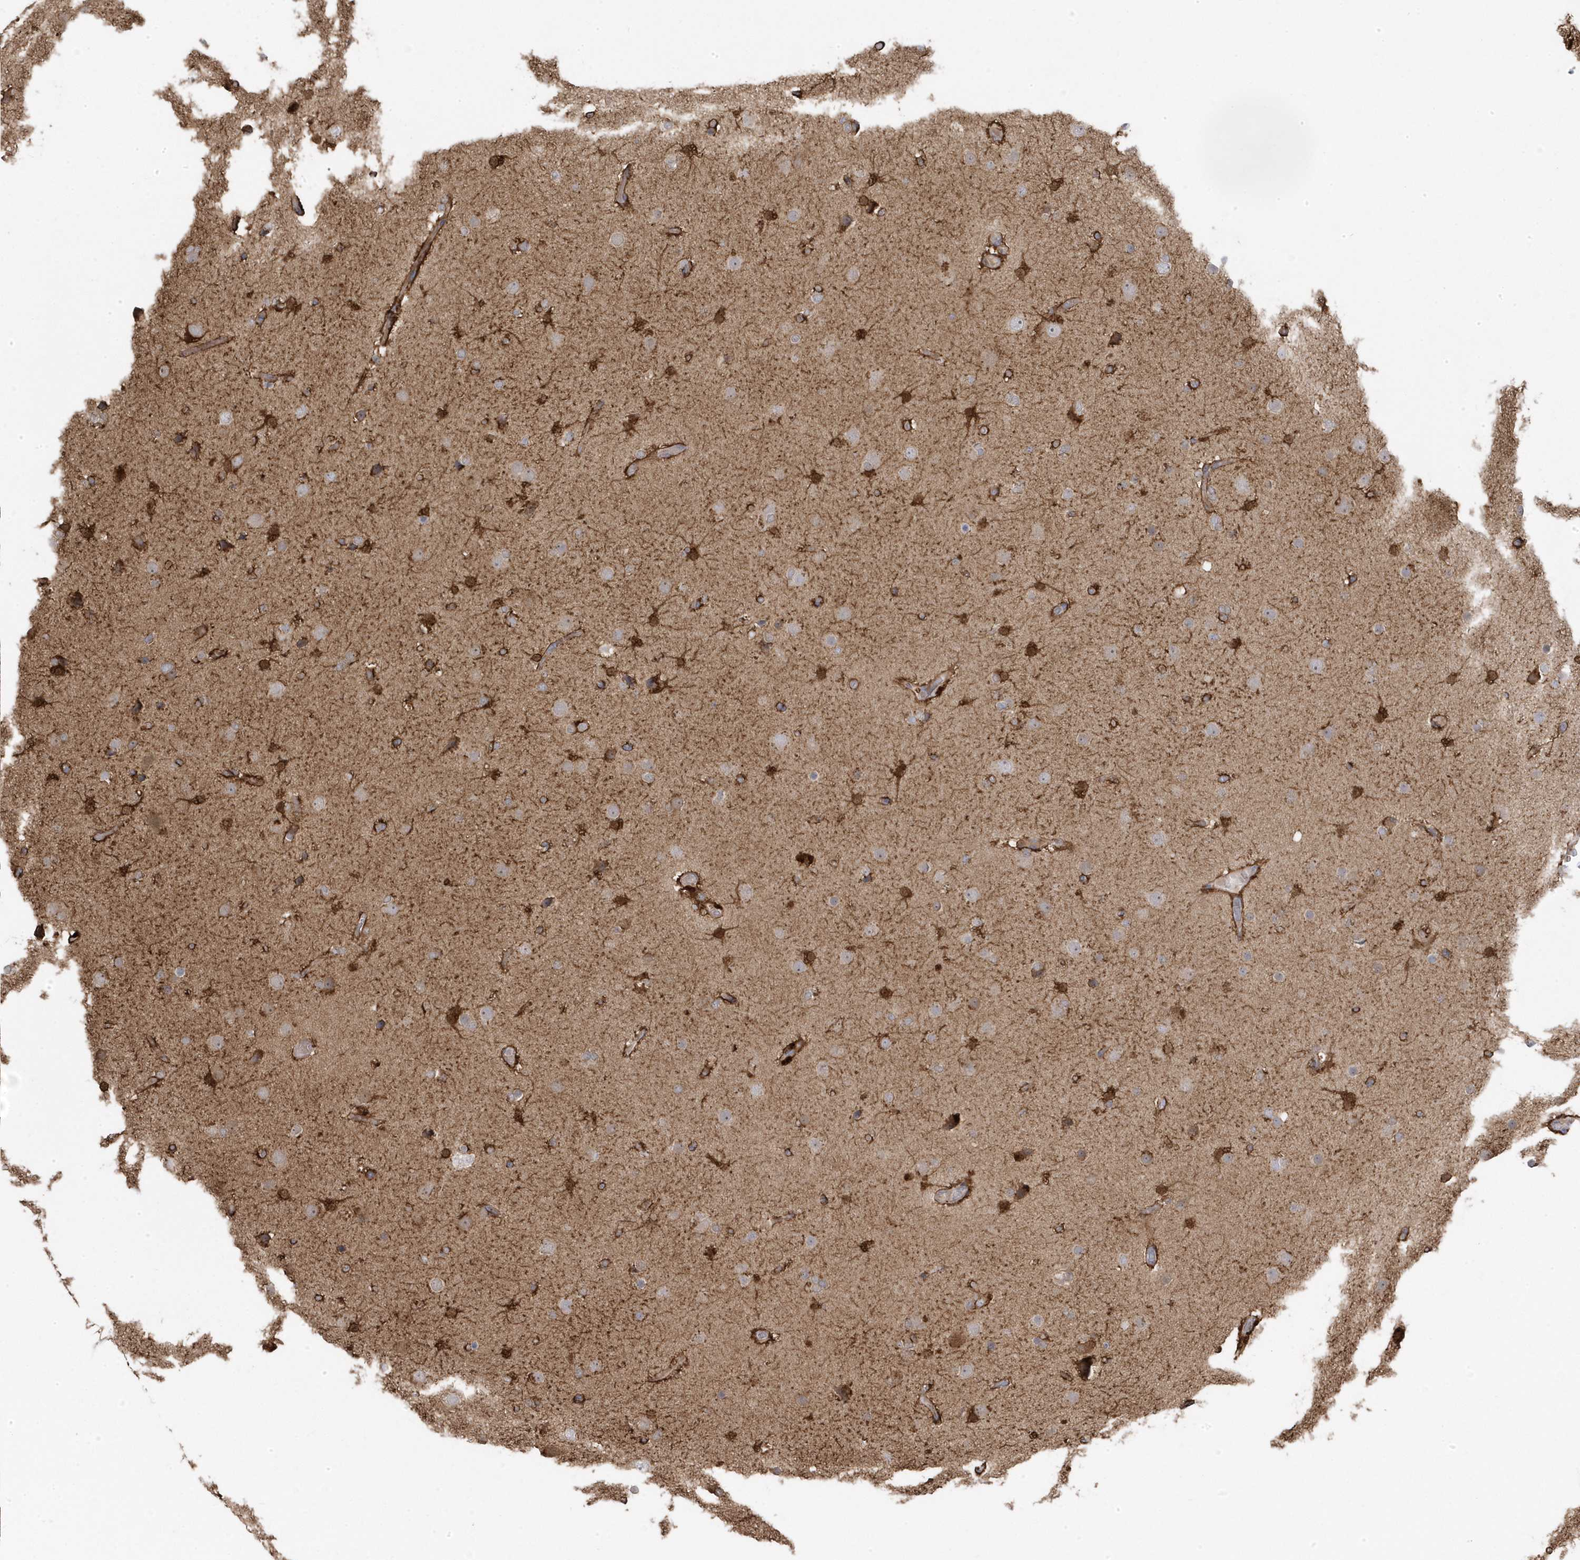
{"staining": {"intensity": "strong", "quantity": "25%-75%", "location": "cytoplasmic/membranous"}, "tissue": "glioma", "cell_type": "Tumor cells", "image_type": "cancer", "snomed": [{"axis": "morphology", "description": "Glioma, malignant, High grade"}, {"axis": "topography", "description": "Cerebral cortex"}], "caption": "The photomicrograph exhibits immunohistochemical staining of glioma. There is strong cytoplasmic/membranous expression is identified in approximately 25%-75% of tumor cells.", "gene": "GTPBP6", "patient": {"sex": "female", "age": 36}}